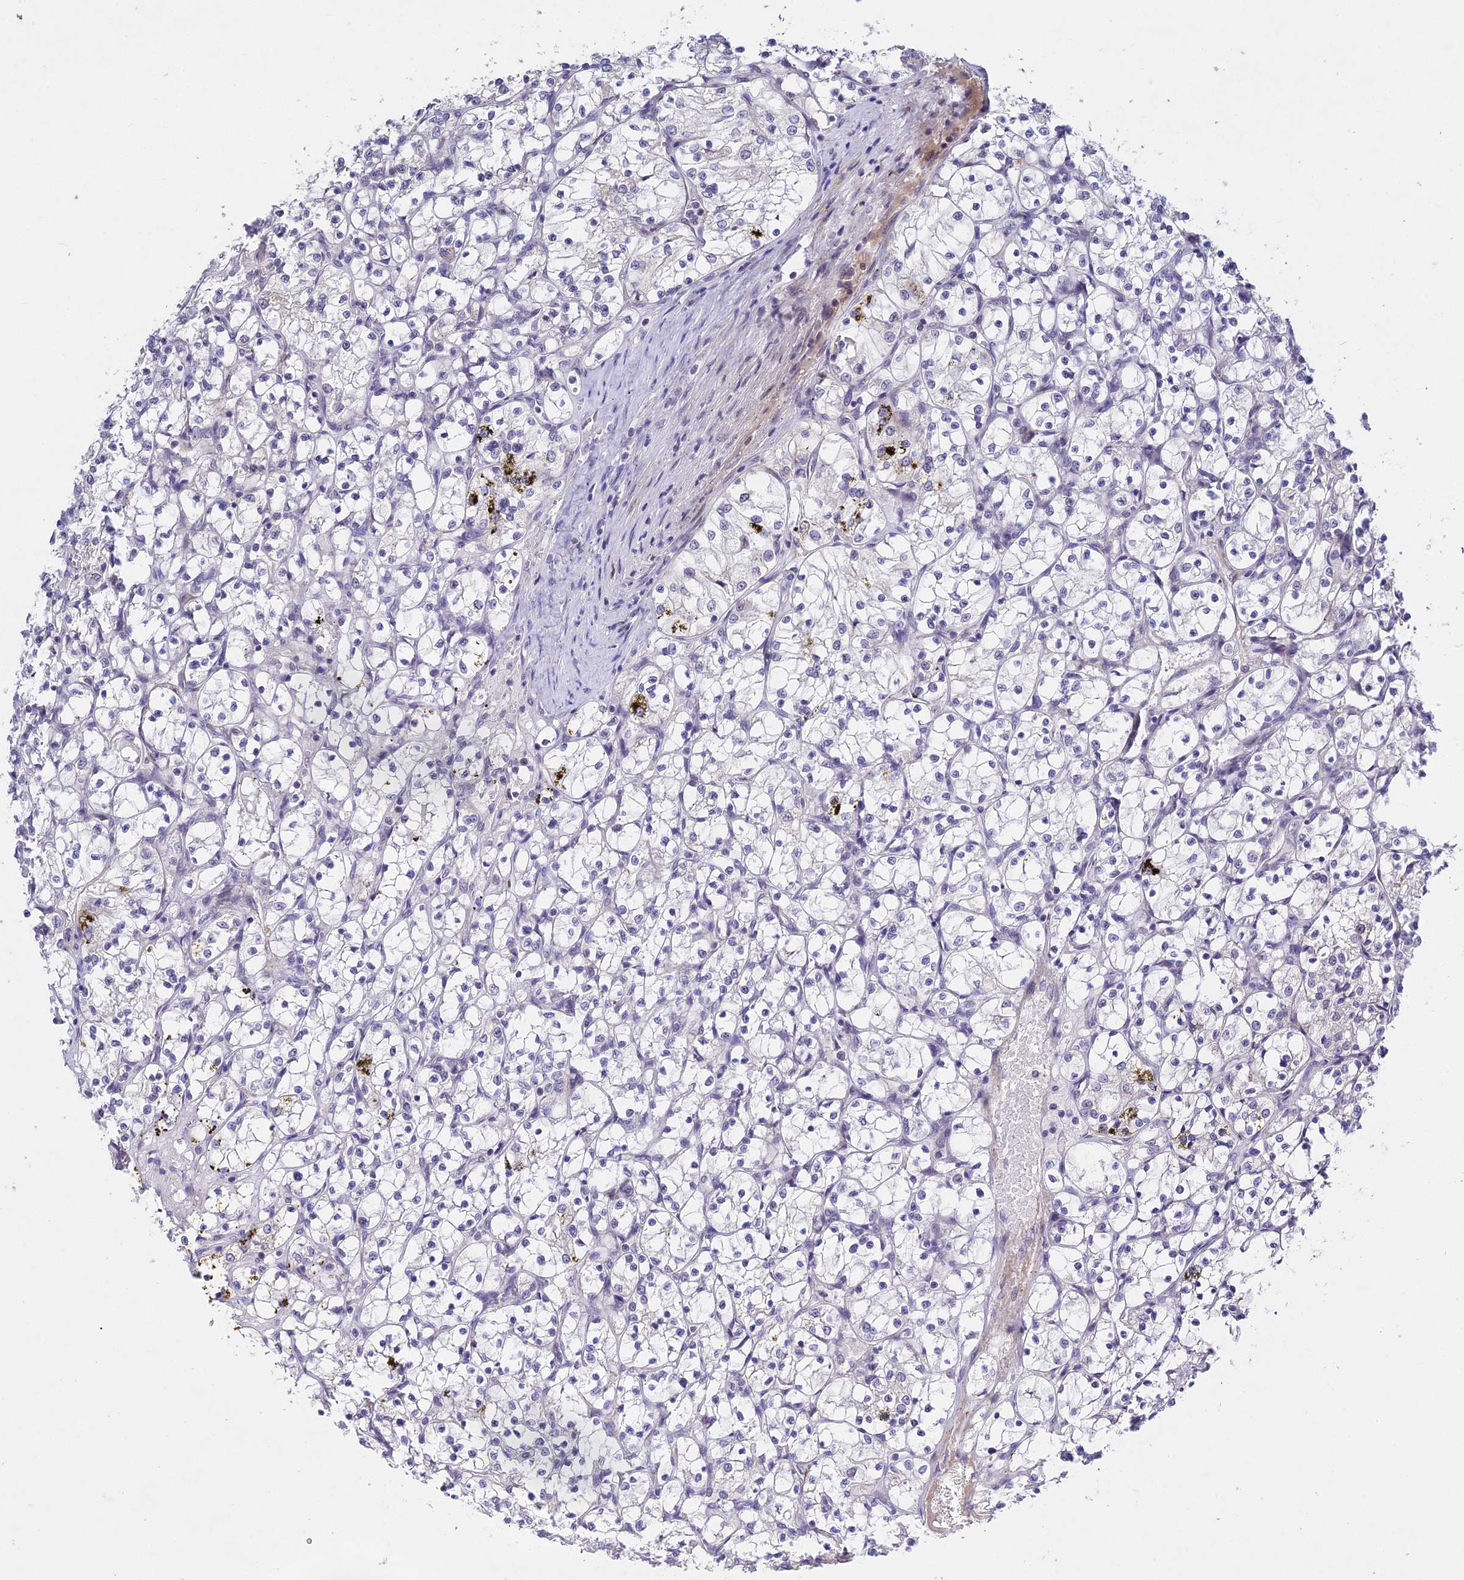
{"staining": {"intensity": "negative", "quantity": "none", "location": "none"}, "tissue": "renal cancer", "cell_type": "Tumor cells", "image_type": "cancer", "snomed": [{"axis": "morphology", "description": "Adenocarcinoma, NOS"}, {"axis": "topography", "description": "Kidney"}], "caption": "Immunohistochemistry (IHC) of renal cancer demonstrates no positivity in tumor cells.", "gene": "RAVER1", "patient": {"sex": "female", "age": 69}}